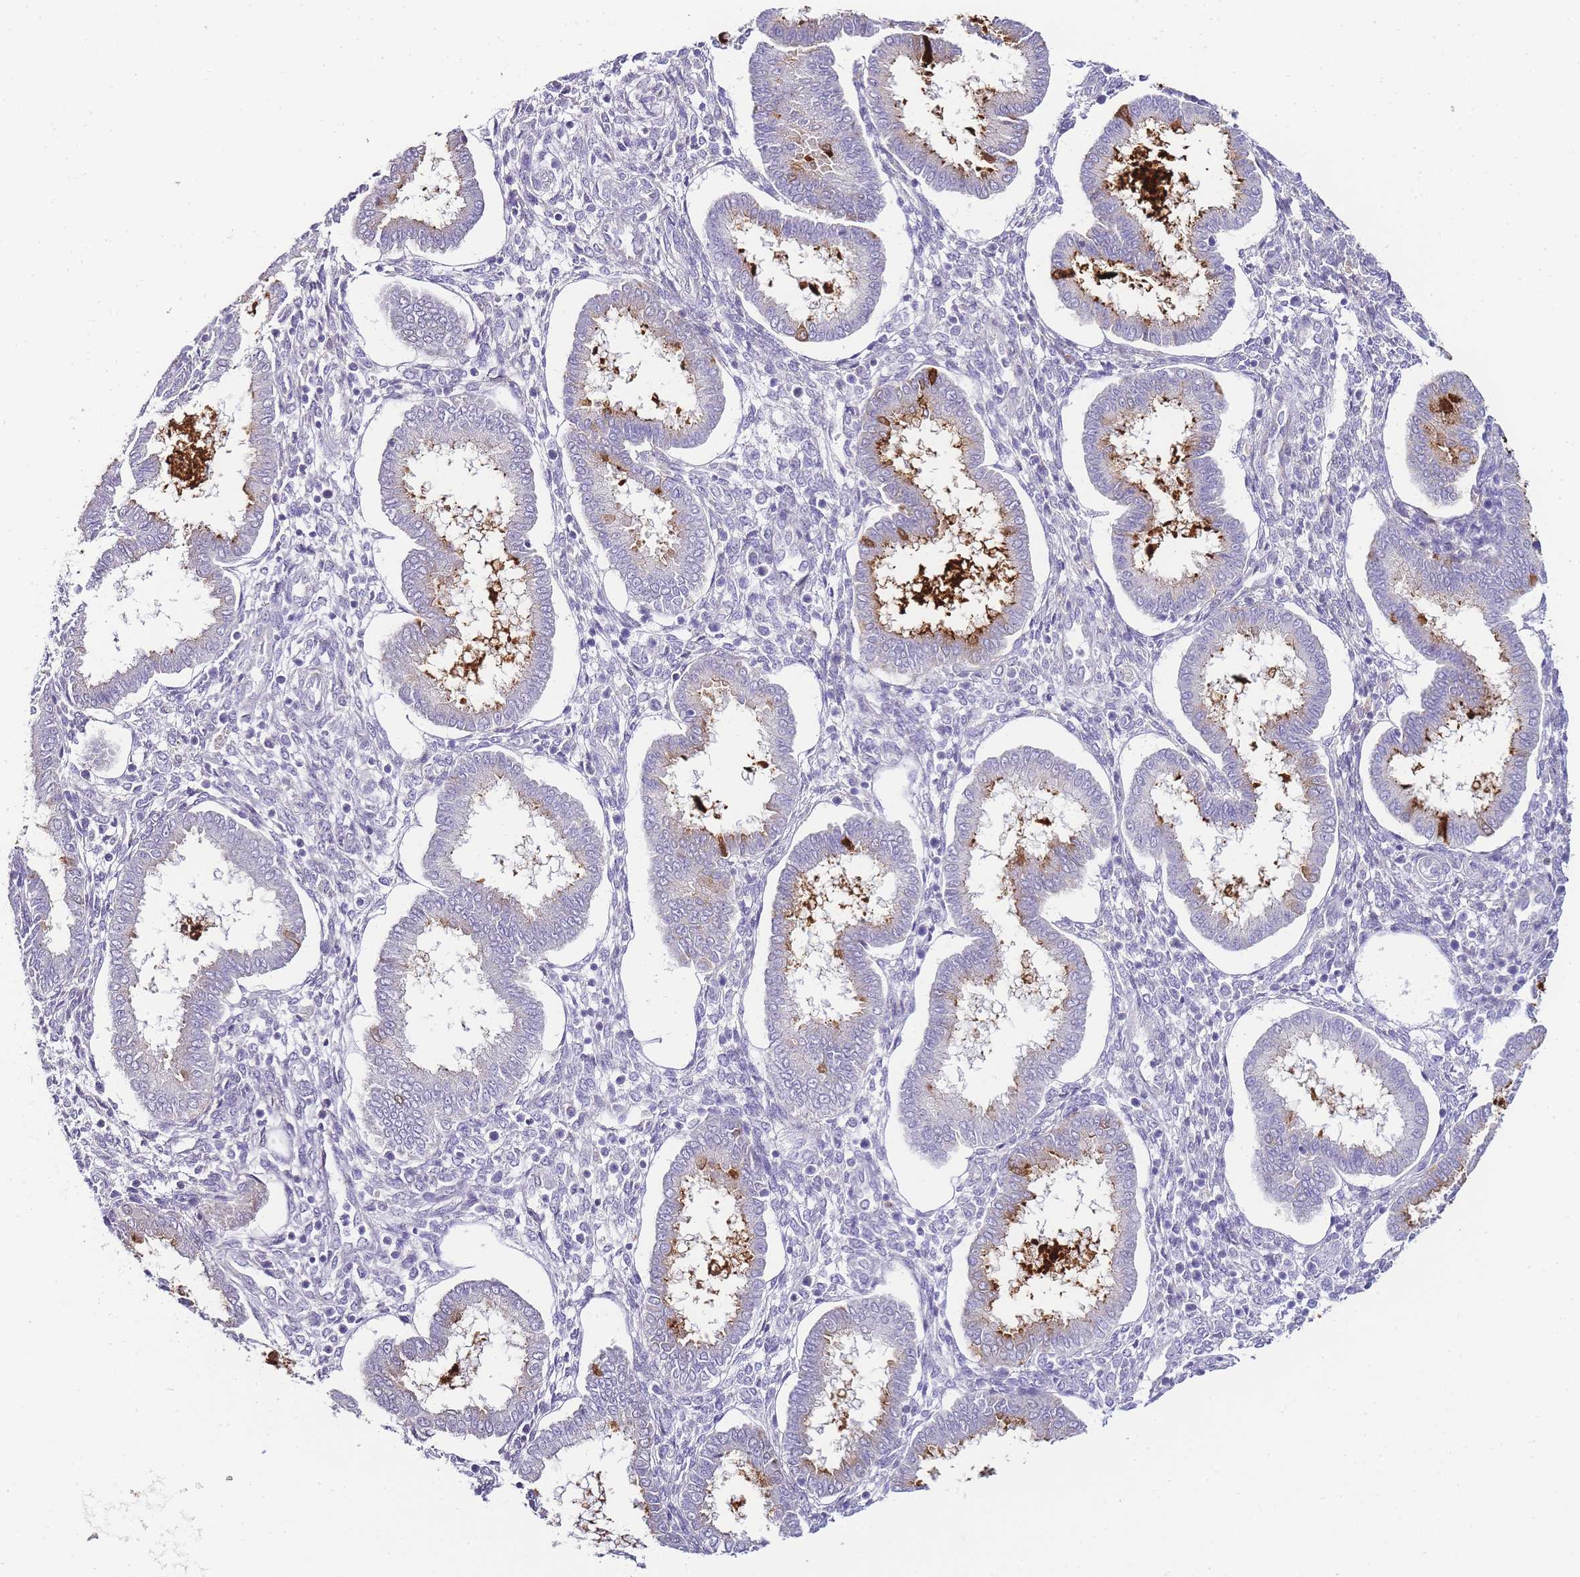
{"staining": {"intensity": "negative", "quantity": "none", "location": "none"}, "tissue": "endometrium", "cell_type": "Cells in endometrial stroma", "image_type": "normal", "snomed": [{"axis": "morphology", "description": "Normal tissue, NOS"}, {"axis": "topography", "description": "Endometrium"}], "caption": "High magnification brightfield microscopy of unremarkable endometrium stained with DAB (brown) and counterstained with hematoxylin (blue): cells in endometrial stroma show no significant staining. (Stains: DAB (3,3'-diaminobenzidine) IHC with hematoxylin counter stain, Microscopy: brightfield microscopy at high magnification).", "gene": "DPP4", "patient": {"sex": "female", "age": 24}}